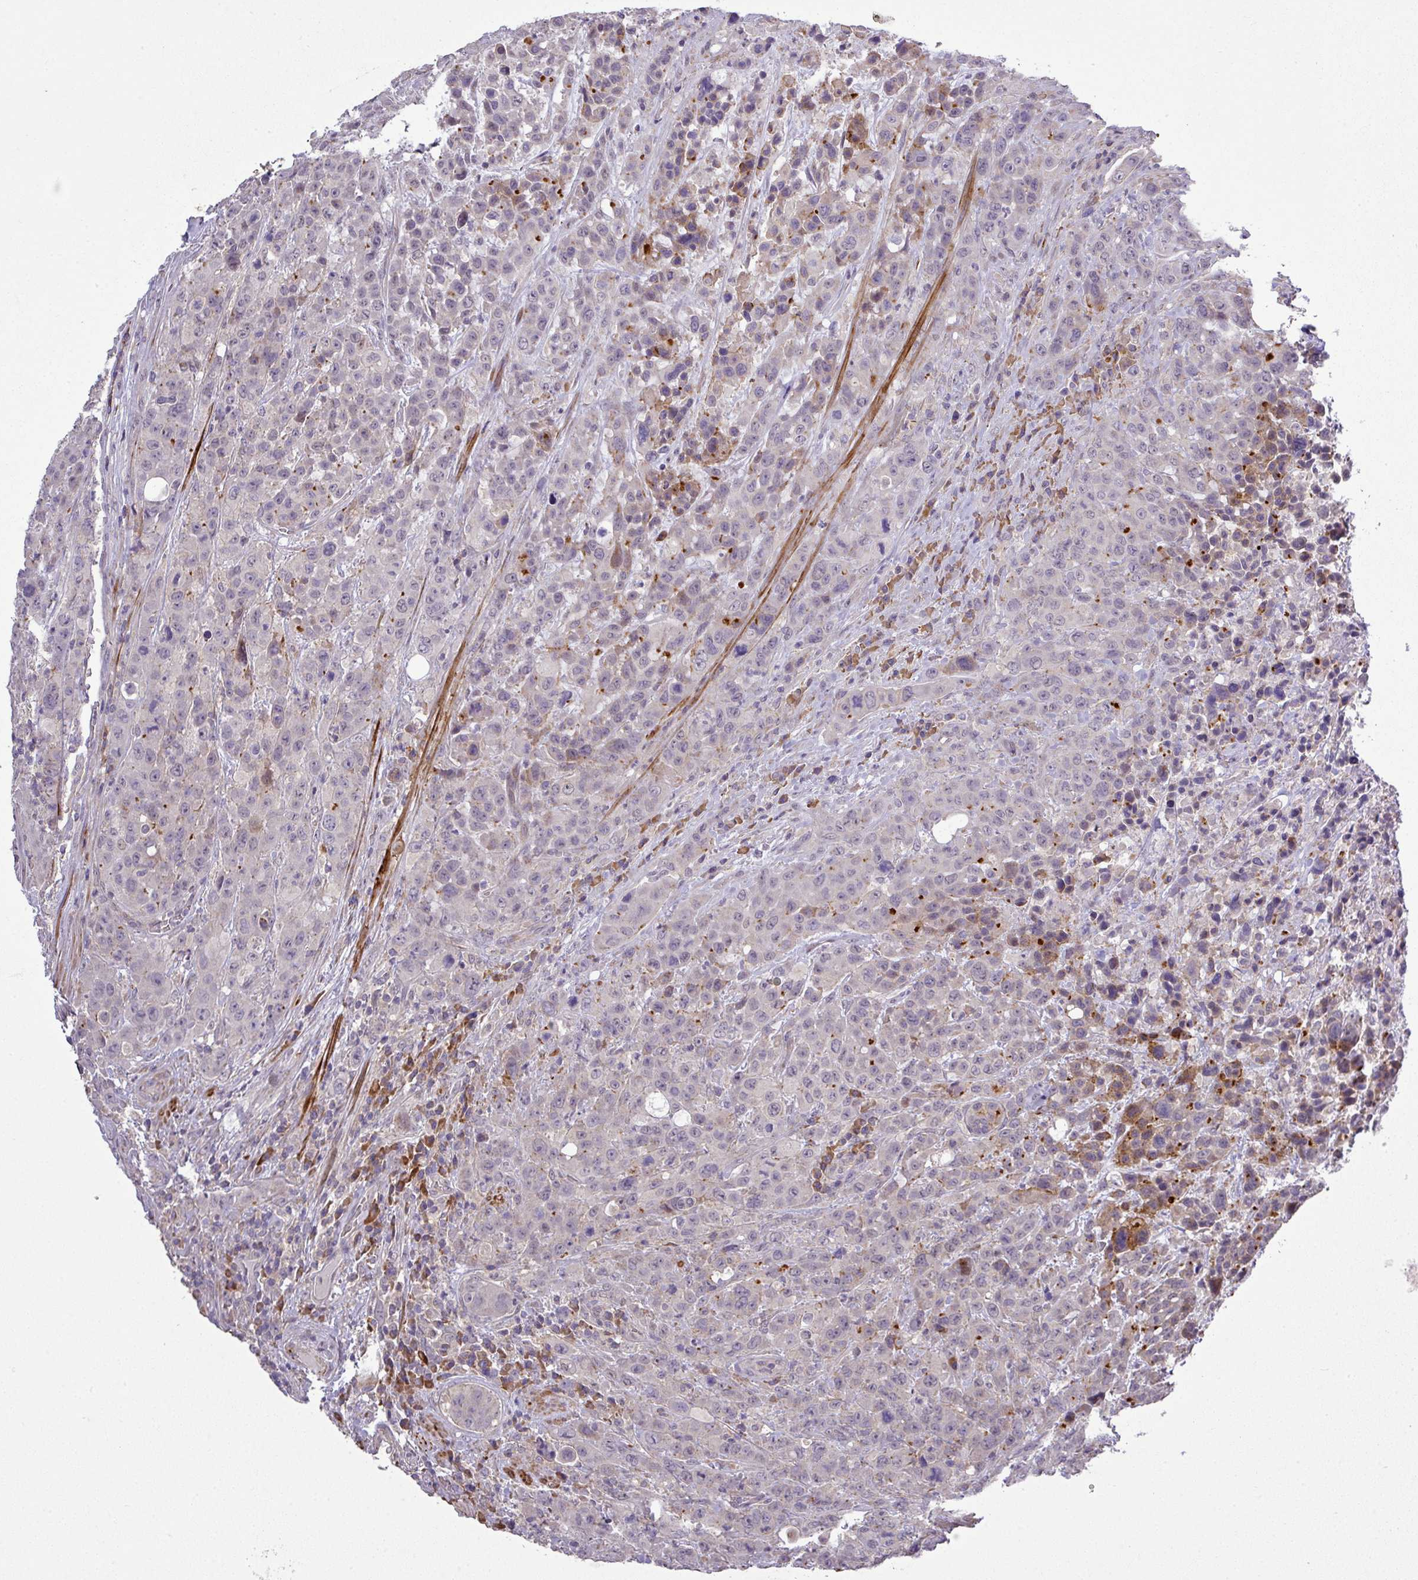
{"staining": {"intensity": "moderate", "quantity": "<25%", "location": "cytoplasmic/membranous"}, "tissue": "colorectal cancer", "cell_type": "Tumor cells", "image_type": "cancer", "snomed": [{"axis": "morphology", "description": "Adenocarcinoma, NOS"}, {"axis": "topography", "description": "Colon"}], "caption": "Protein expression analysis of colorectal cancer (adenocarcinoma) shows moderate cytoplasmic/membranous expression in approximately <25% of tumor cells. (Brightfield microscopy of DAB IHC at high magnification).", "gene": "TPRA1", "patient": {"sex": "male", "age": 62}}